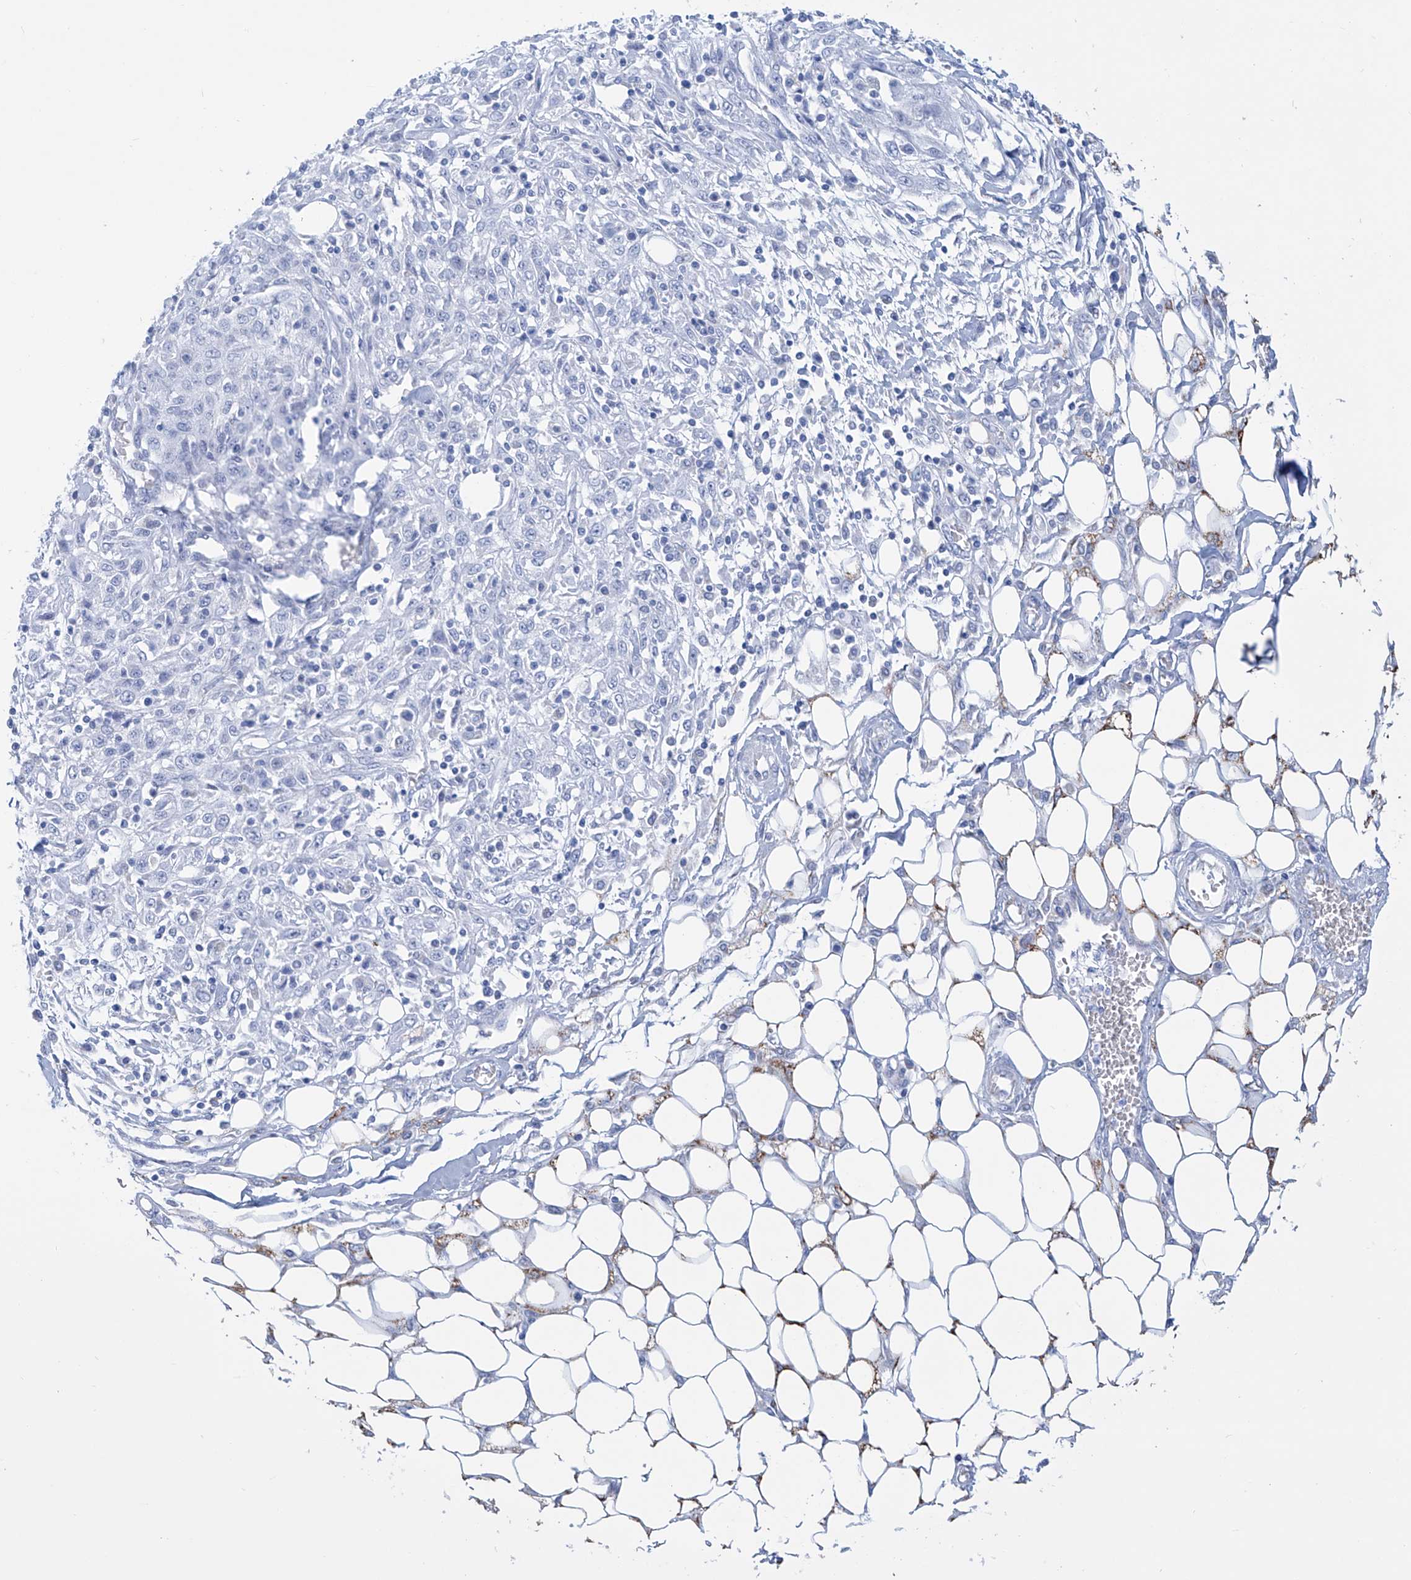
{"staining": {"intensity": "negative", "quantity": "none", "location": "none"}, "tissue": "skin cancer", "cell_type": "Tumor cells", "image_type": "cancer", "snomed": [{"axis": "morphology", "description": "Squamous cell carcinoma, NOS"}, {"axis": "morphology", "description": "Squamous cell carcinoma, metastatic, NOS"}, {"axis": "topography", "description": "Skin"}, {"axis": "topography", "description": "Lymph node"}], "caption": "Immunohistochemistry micrograph of neoplastic tissue: skin cancer (metastatic squamous cell carcinoma) stained with DAB displays no significant protein positivity in tumor cells.", "gene": "ALDH6A1", "patient": {"sex": "male", "age": 75}}